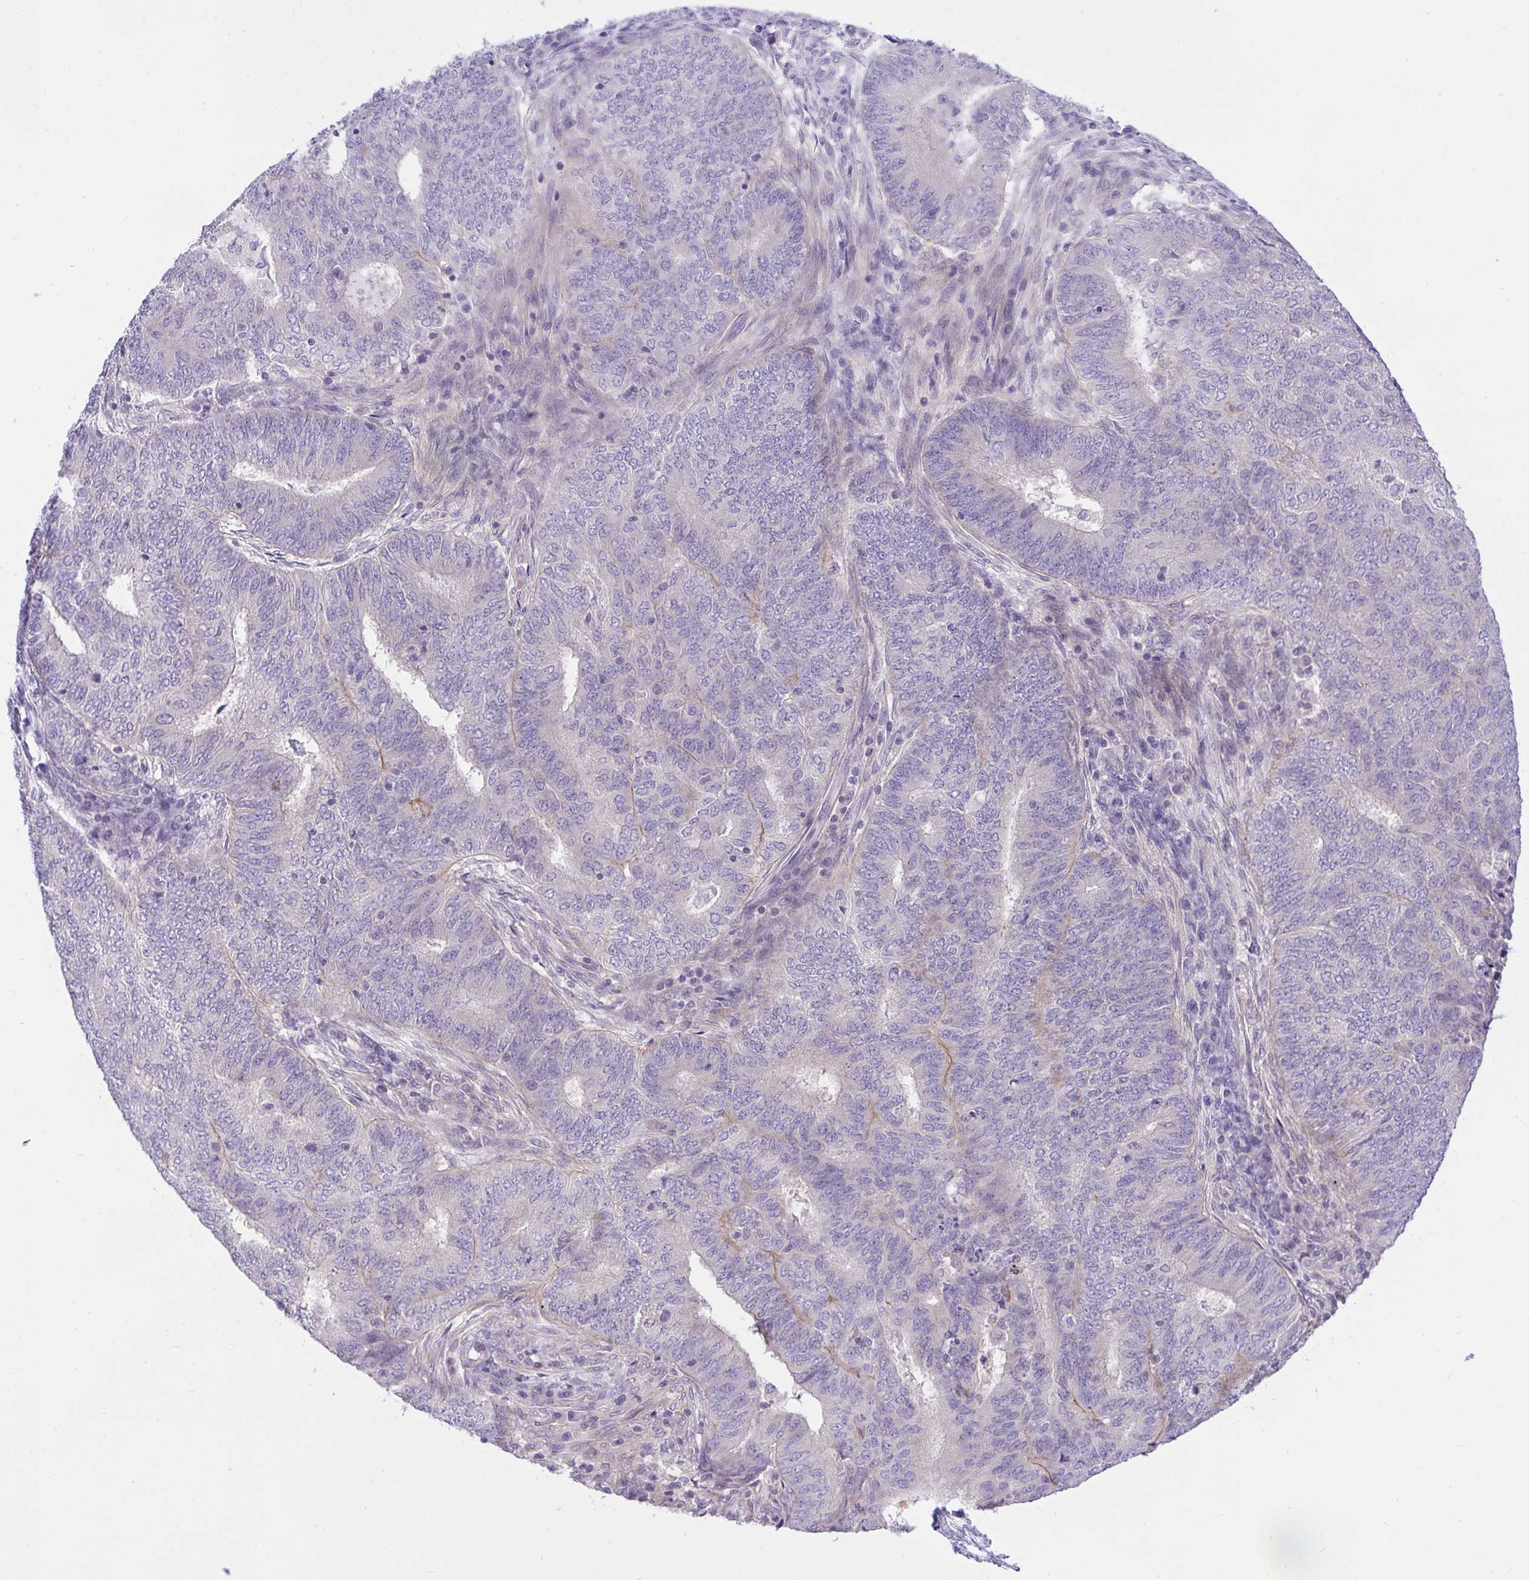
{"staining": {"intensity": "negative", "quantity": "none", "location": "none"}, "tissue": "endometrial cancer", "cell_type": "Tumor cells", "image_type": "cancer", "snomed": [{"axis": "morphology", "description": "Adenocarcinoma, NOS"}, {"axis": "topography", "description": "Endometrium"}], "caption": "This is a photomicrograph of IHC staining of endometrial cancer (adenocarcinoma), which shows no staining in tumor cells.", "gene": "TLN2", "patient": {"sex": "female", "age": 62}}